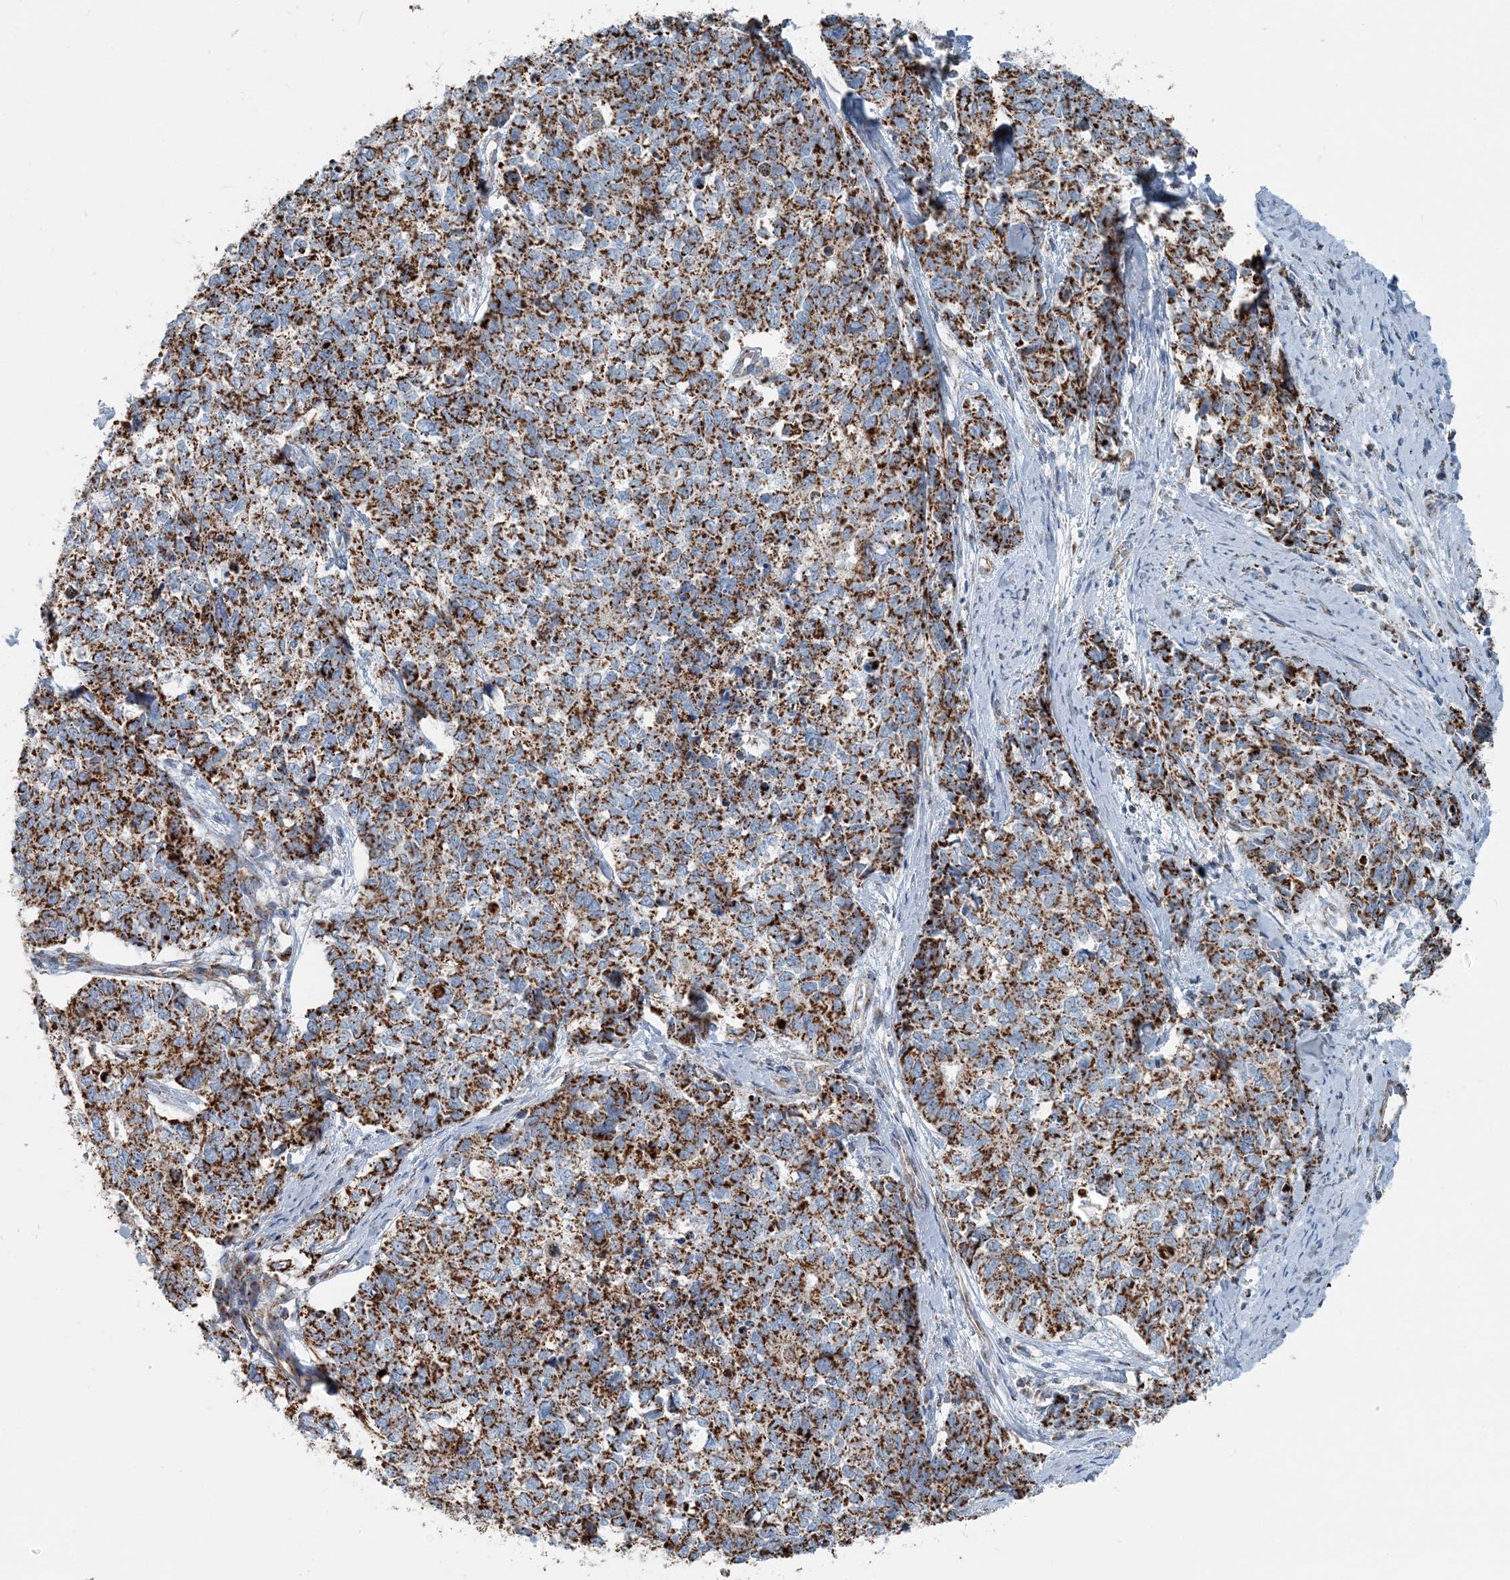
{"staining": {"intensity": "strong", "quantity": ">75%", "location": "cytoplasmic/membranous"}, "tissue": "cervical cancer", "cell_type": "Tumor cells", "image_type": "cancer", "snomed": [{"axis": "morphology", "description": "Squamous cell carcinoma, NOS"}, {"axis": "topography", "description": "Cervix"}], "caption": "Immunohistochemistry (IHC) staining of cervical cancer, which displays high levels of strong cytoplasmic/membranous positivity in approximately >75% of tumor cells indicating strong cytoplasmic/membranous protein staining. The staining was performed using DAB (brown) for protein detection and nuclei were counterstained in hematoxylin (blue).", "gene": "INTU", "patient": {"sex": "female", "age": 63}}